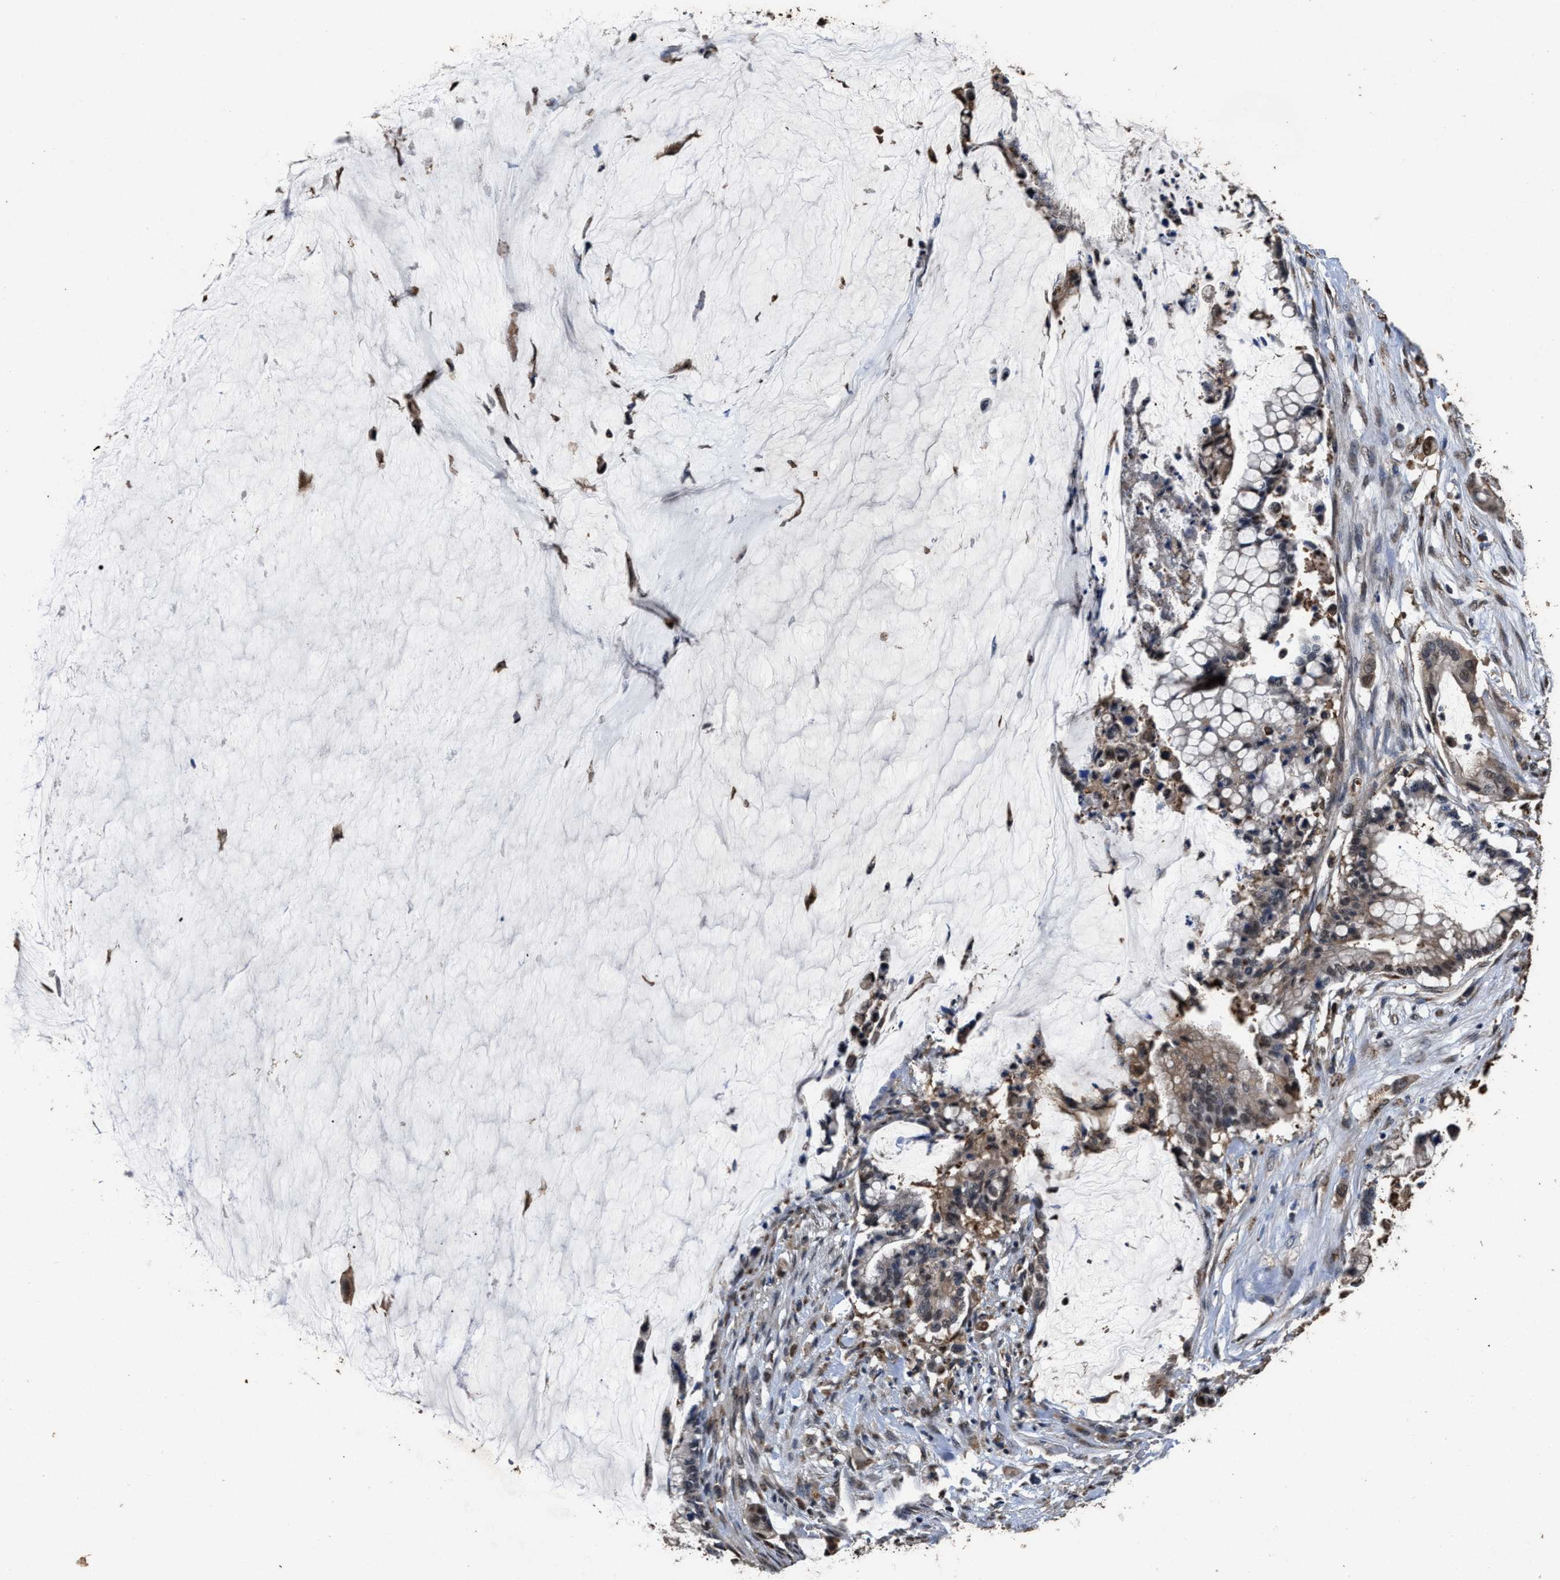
{"staining": {"intensity": "negative", "quantity": "none", "location": "none"}, "tissue": "pancreatic cancer", "cell_type": "Tumor cells", "image_type": "cancer", "snomed": [{"axis": "morphology", "description": "Adenocarcinoma, NOS"}, {"axis": "topography", "description": "Pancreas"}], "caption": "Pancreatic cancer (adenocarcinoma) stained for a protein using immunohistochemistry (IHC) exhibits no staining tumor cells.", "gene": "TPST2", "patient": {"sex": "male", "age": 41}}